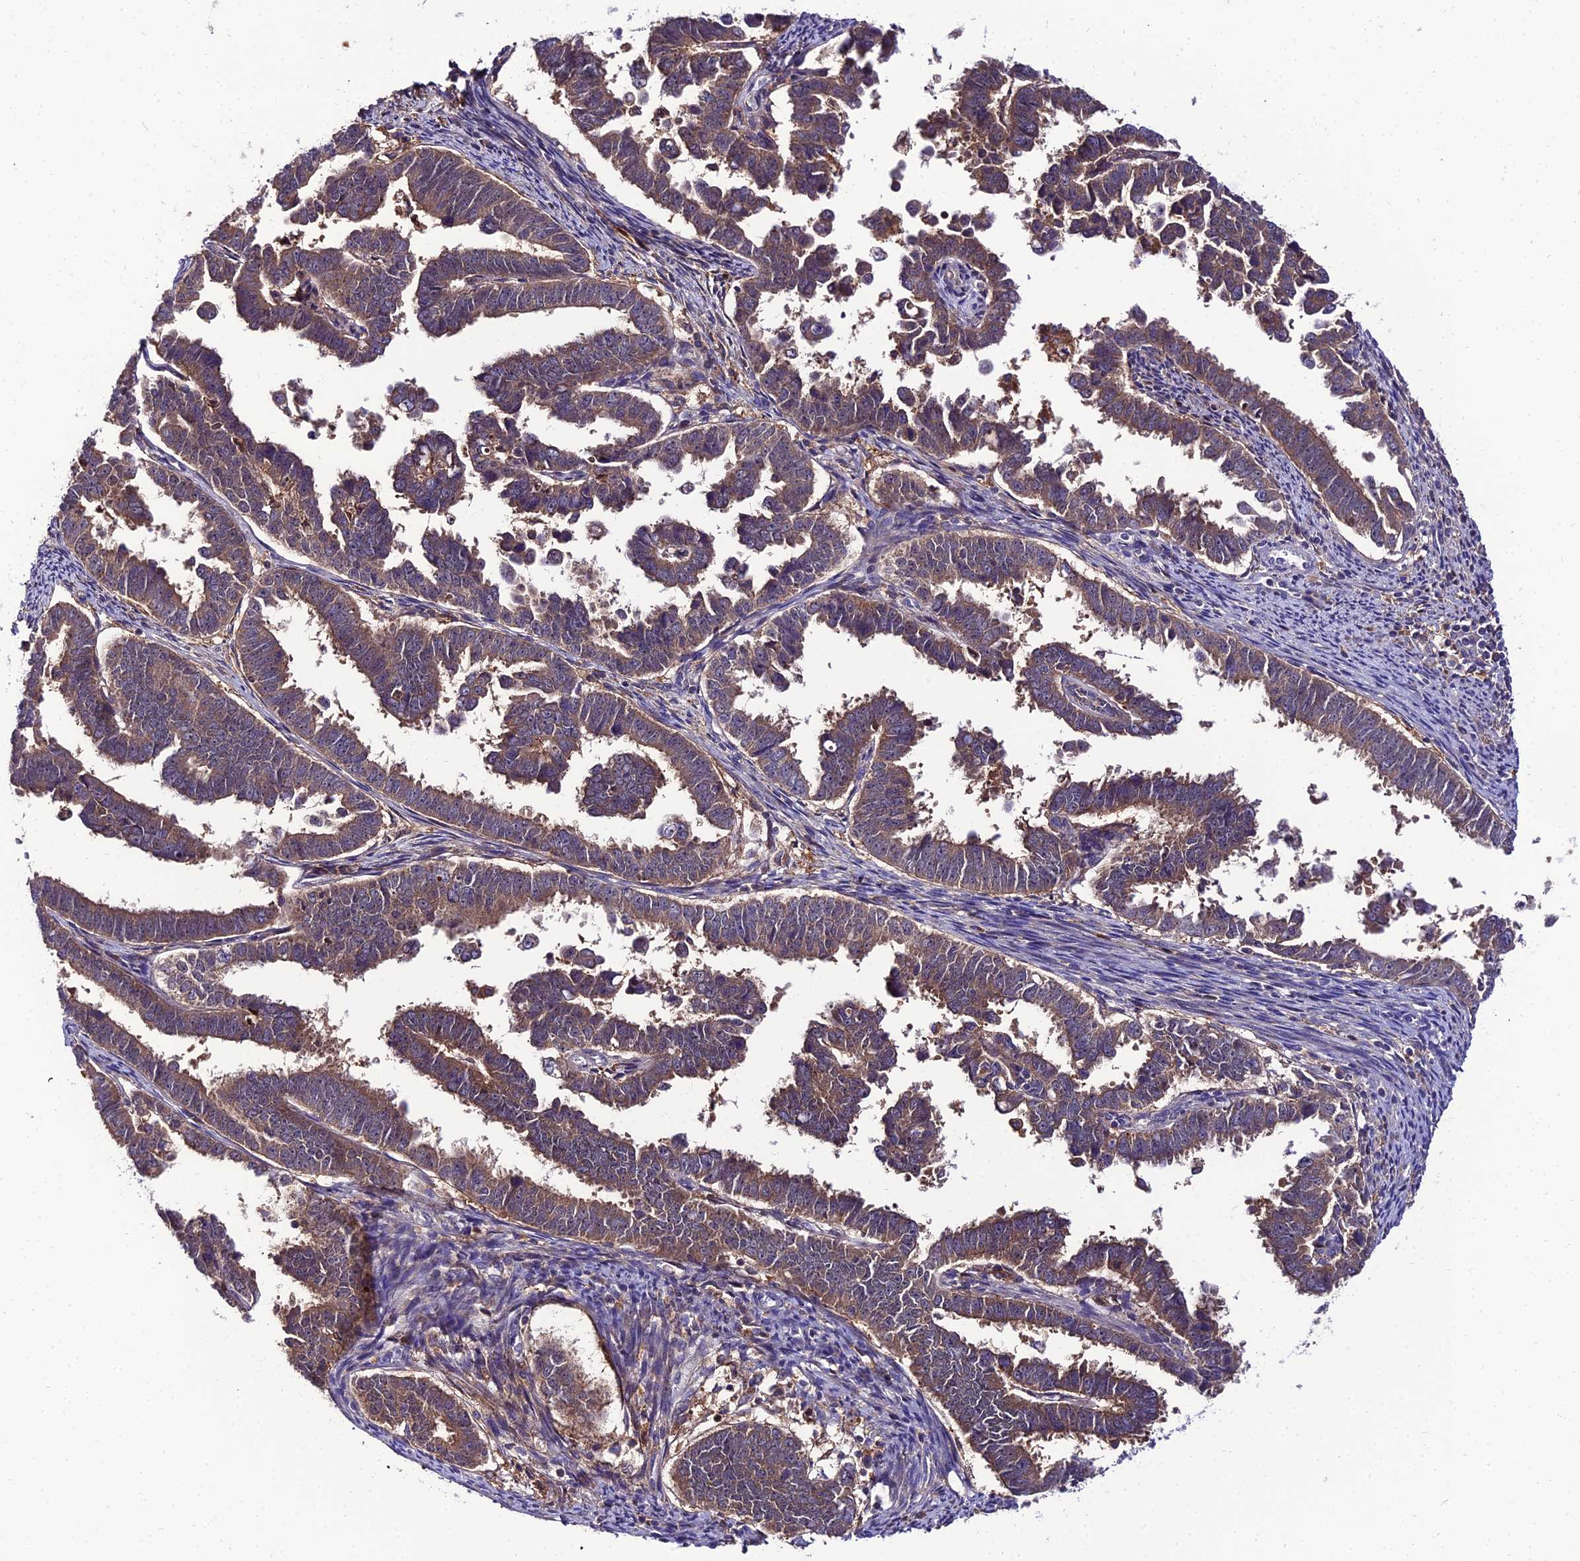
{"staining": {"intensity": "moderate", "quantity": ">75%", "location": "cytoplasmic/membranous"}, "tissue": "endometrial cancer", "cell_type": "Tumor cells", "image_type": "cancer", "snomed": [{"axis": "morphology", "description": "Adenocarcinoma, NOS"}, {"axis": "topography", "description": "Endometrium"}], "caption": "Endometrial adenocarcinoma stained for a protein exhibits moderate cytoplasmic/membranous positivity in tumor cells. (DAB = brown stain, brightfield microscopy at high magnification).", "gene": "C2orf69", "patient": {"sex": "female", "age": 75}}